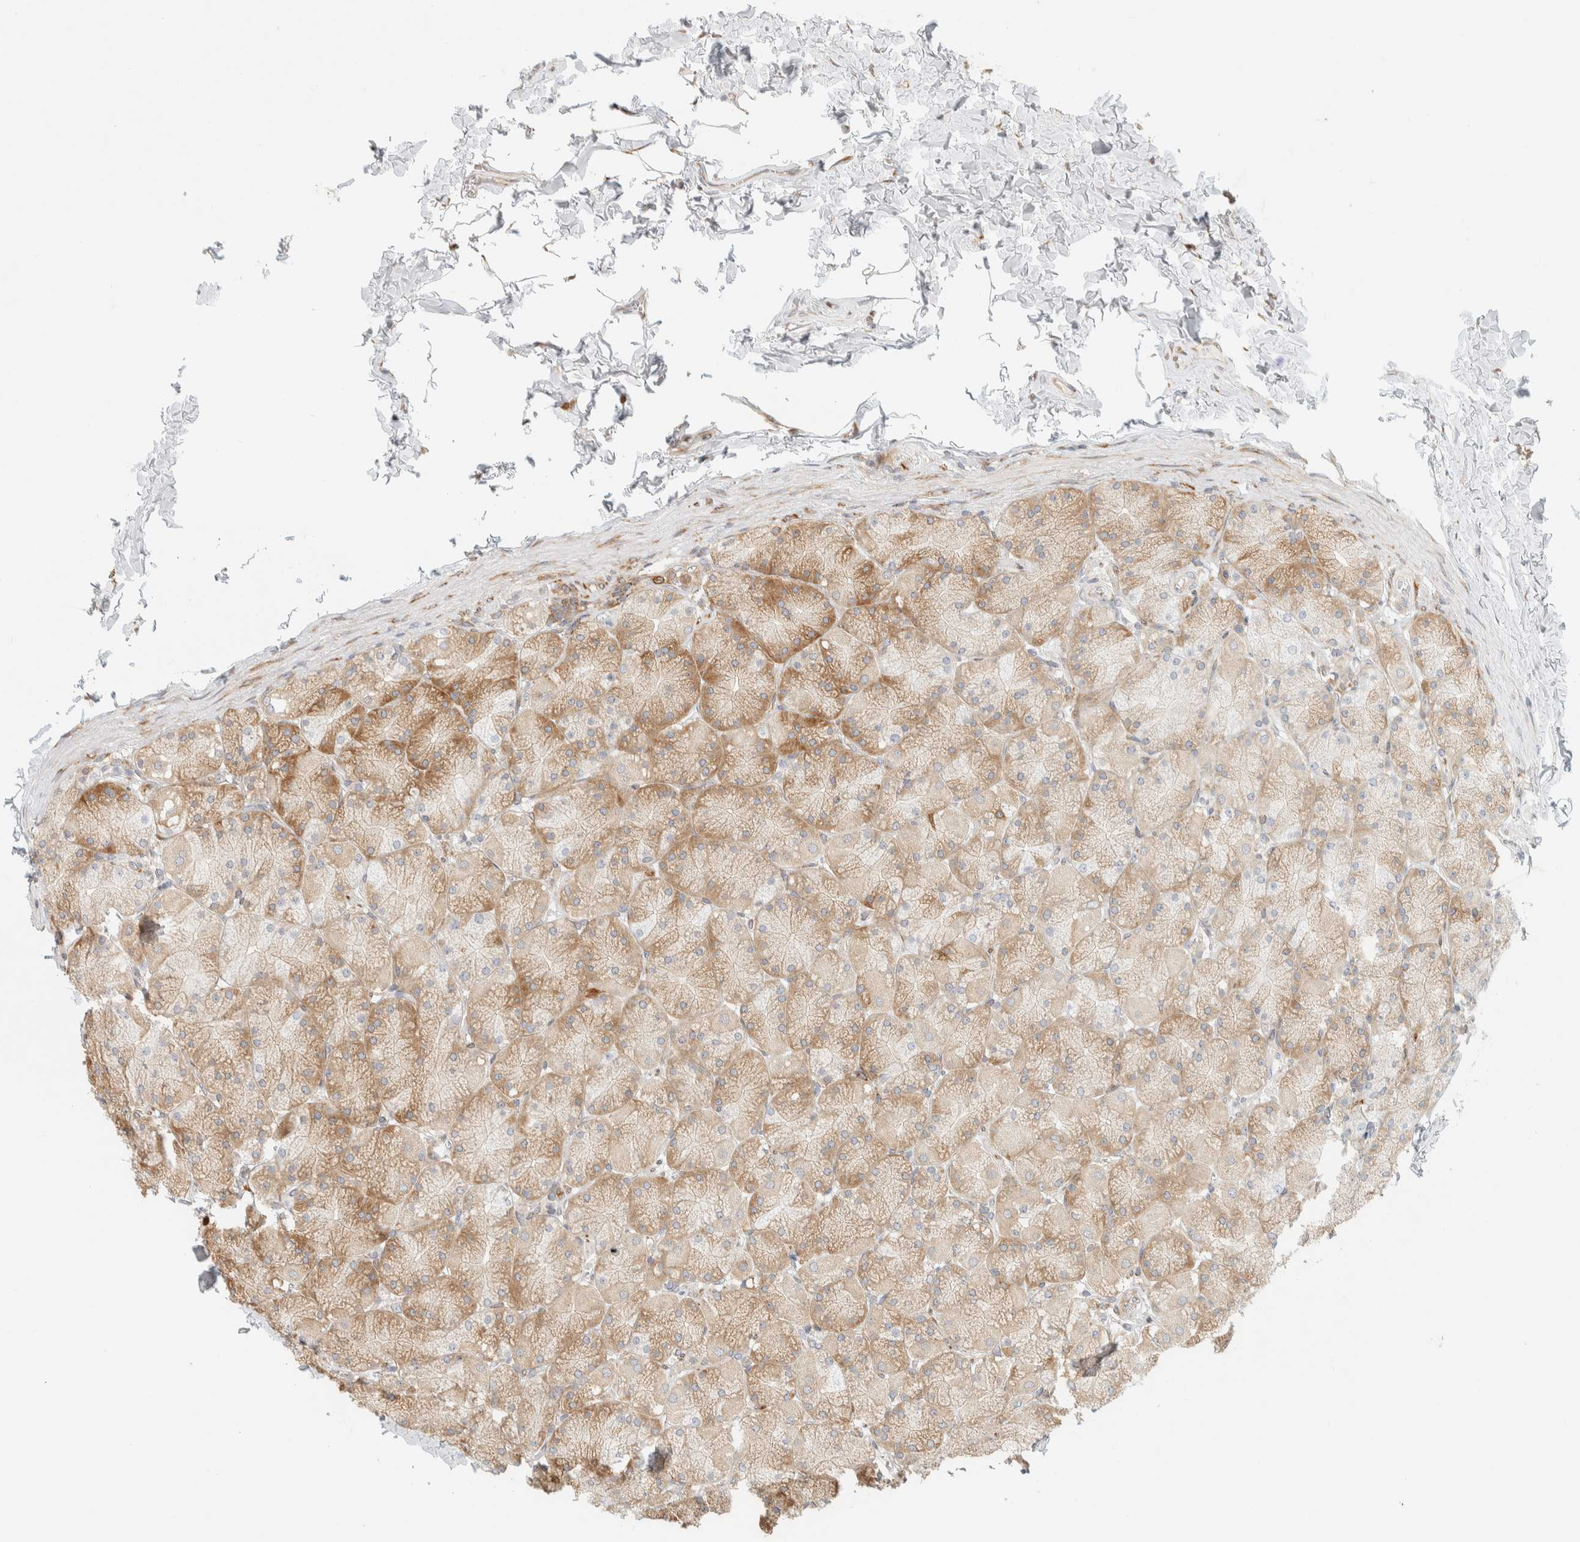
{"staining": {"intensity": "moderate", "quantity": ">75%", "location": "cytoplasmic/membranous"}, "tissue": "stomach", "cell_type": "Glandular cells", "image_type": "normal", "snomed": [{"axis": "morphology", "description": "Normal tissue, NOS"}, {"axis": "topography", "description": "Stomach, upper"}], "caption": "DAB (3,3'-diaminobenzidine) immunohistochemical staining of normal stomach shows moderate cytoplasmic/membranous protein staining in approximately >75% of glandular cells.", "gene": "LLGL2", "patient": {"sex": "female", "age": 56}}